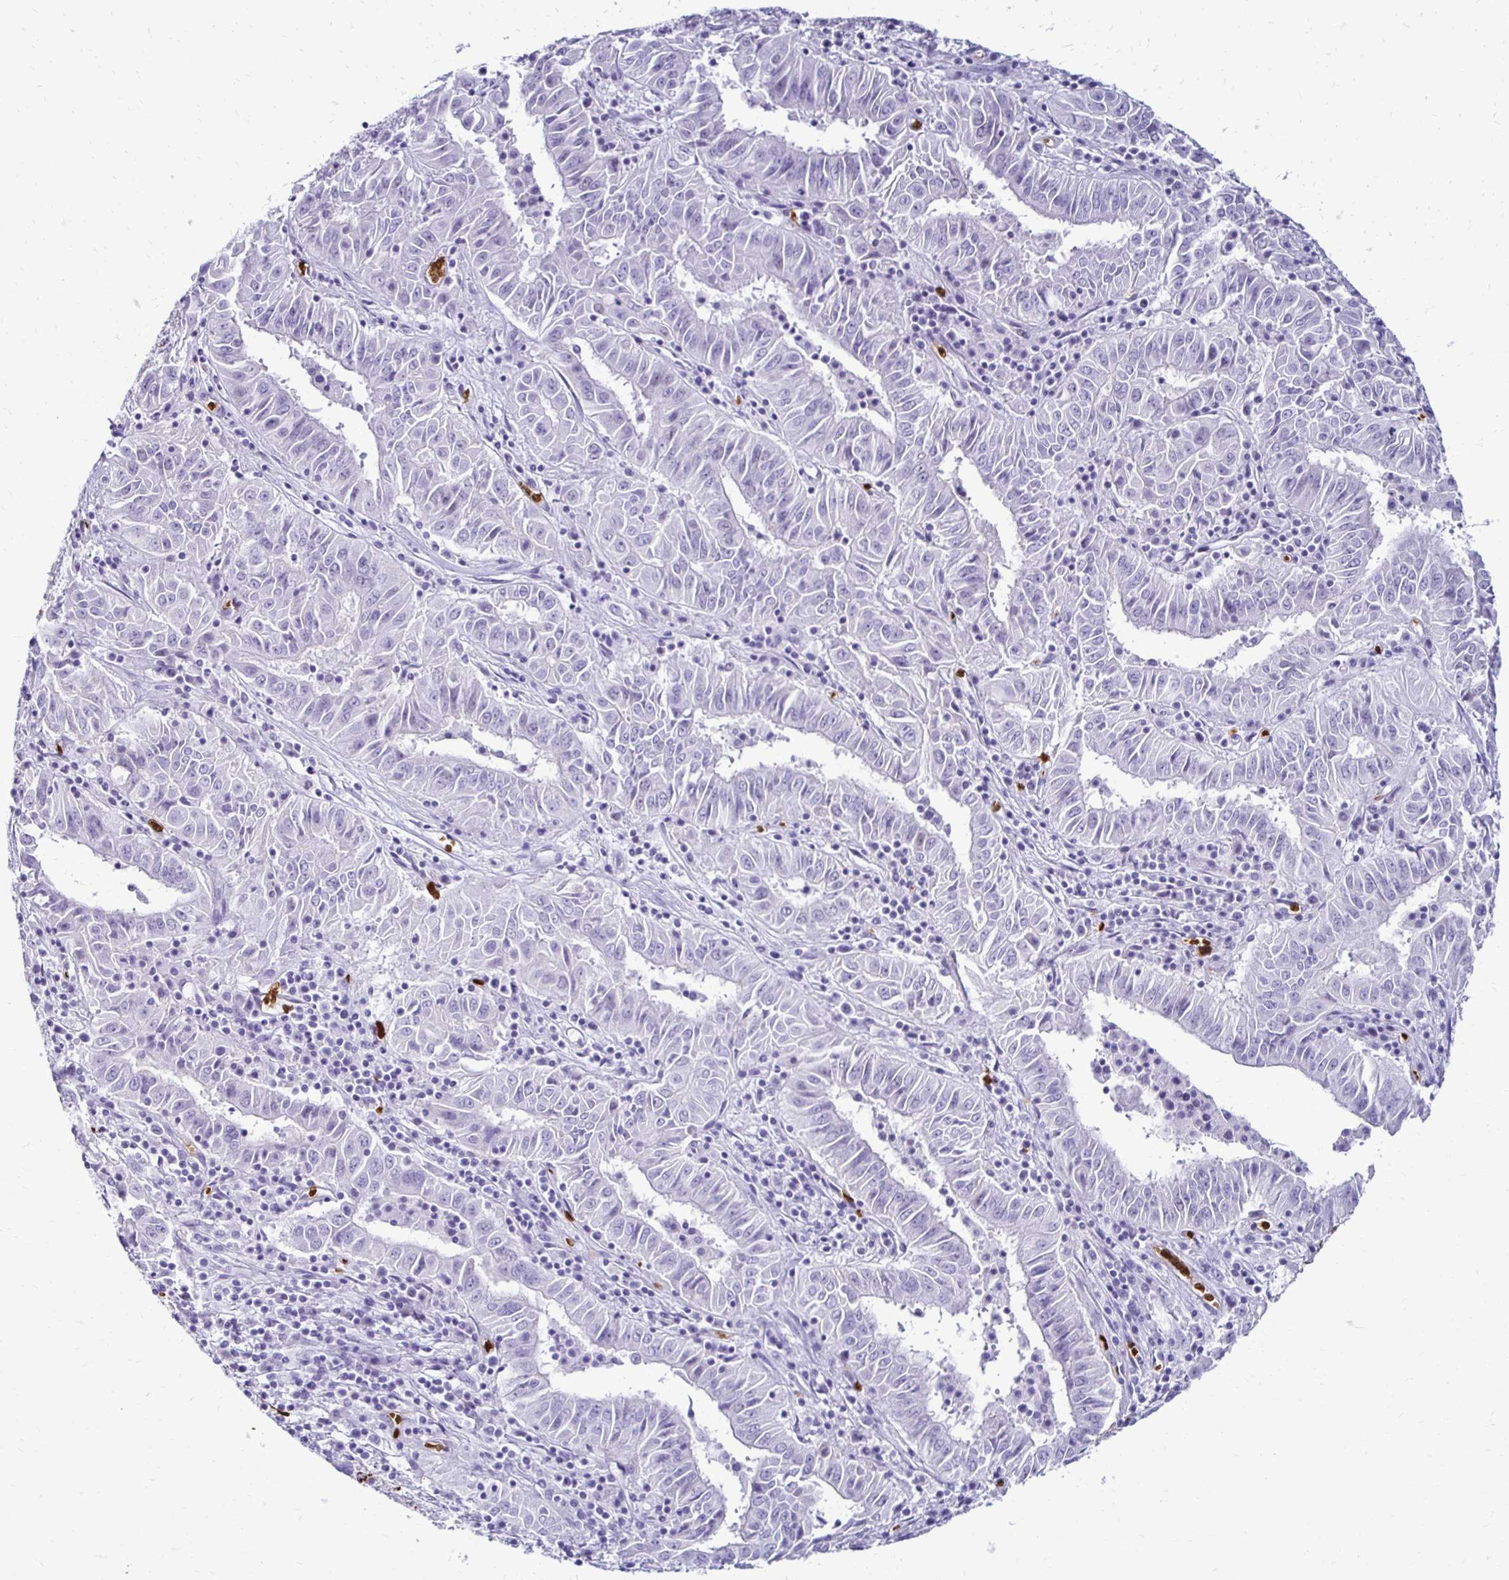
{"staining": {"intensity": "negative", "quantity": "none", "location": "none"}, "tissue": "pancreatic cancer", "cell_type": "Tumor cells", "image_type": "cancer", "snomed": [{"axis": "morphology", "description": "Adenocarcinoma, NOS"}, {"axis": "topography", "description": "Pancreas"}], "caption": "IHC micrograph of pancreatic cancer (adenocarcinoma) stained for a protein (brown), which reveals no staining in tumor cells.", "gene": "RHBDL3", "patient": {"sex": "male", "age": 63}}